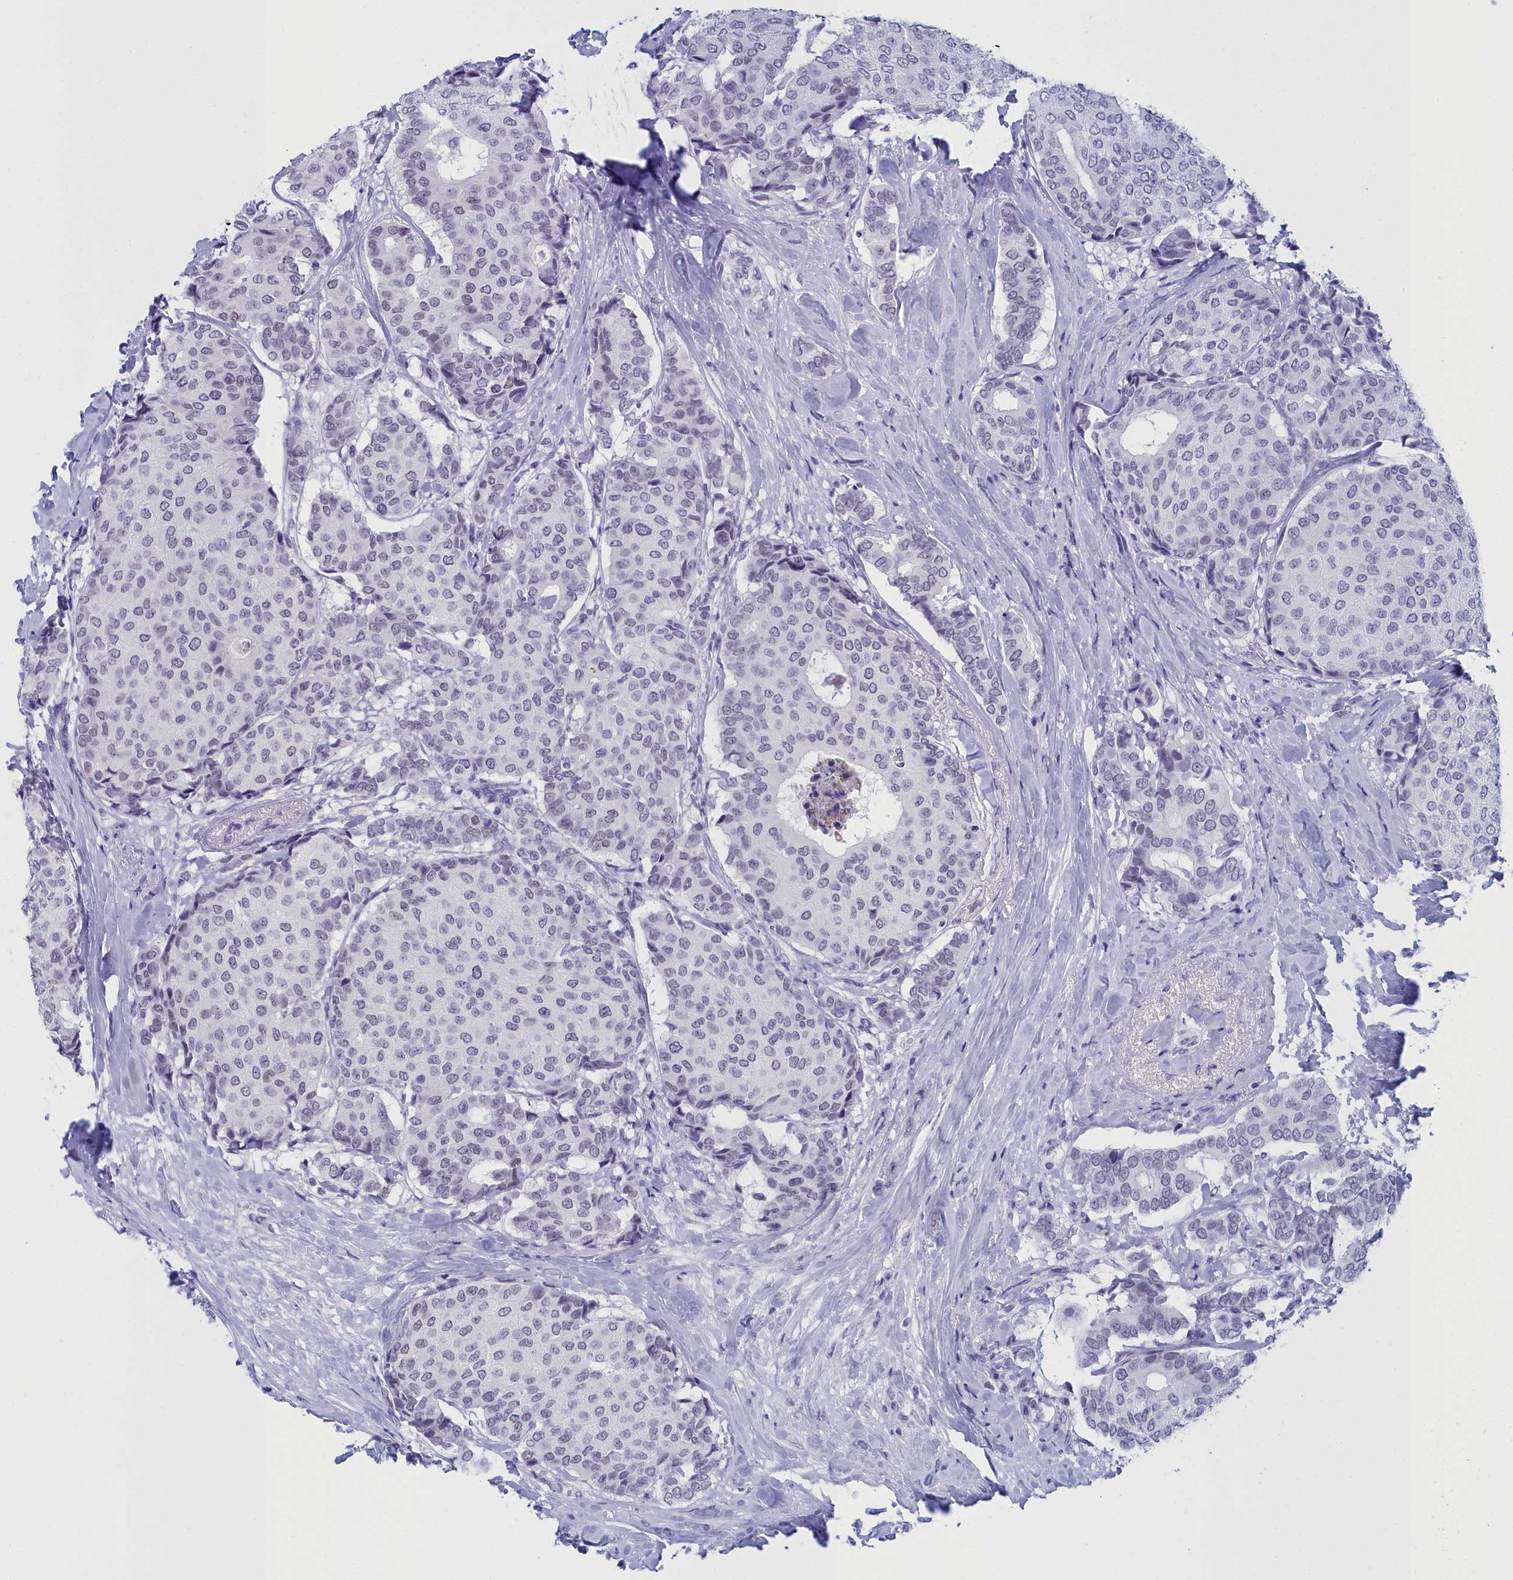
{"staining": {"intensity": "negative", "quantity": "none", "location": "none"}, "tissue": "breast cancer", "cell_type": "Tumor cells", "image_type": "cancer", "snomed": [{"axis": "morphology", "description": "Duct carcinoma"}, {"axis": "topography", "description": "Breast"}], "caption": "DAB (3,3'-diaminobenzidine) immunohistochemical staining of breast cancer (infiltrating ductal carcinoma) displays no significant positivity in tumor cells.", "gene": "CCDC97", "patient": {"sex": "female", "age": 75}}